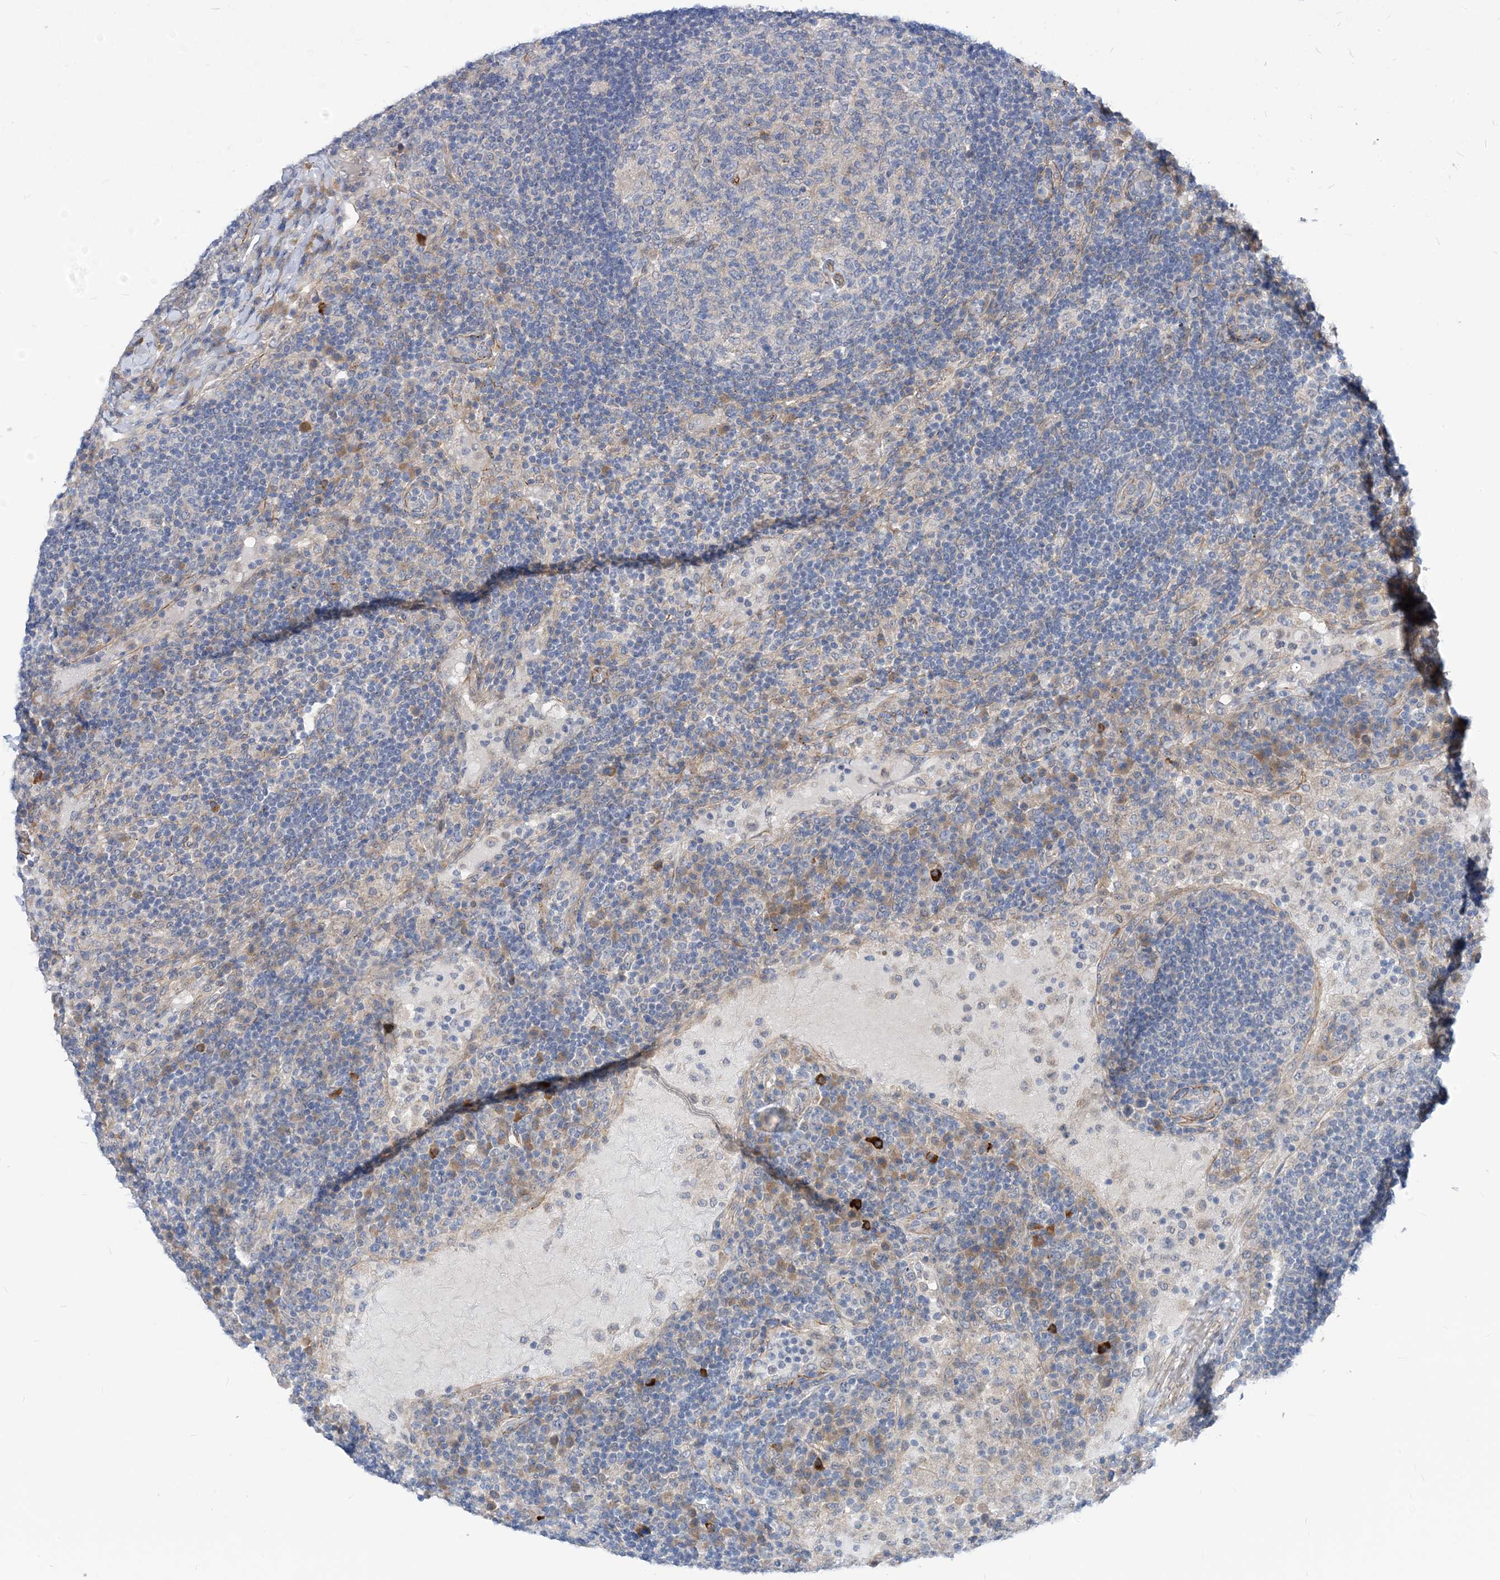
{"staining": {"intensity": "negative", "quantity": "none", "location": "none"}, "tissue": "lymph node", "cell_type": "Germinal center cells", "image_type": "normal", "snomed": [{"axis": "morphology", "description": "Normal tissue, NOS"}, {"axis": "topography", "description": "Lymph node"}], "caption": "This is a micrograph of IHC staining of normal lymph node, which shows no staining in germinal center cells. (DAB (3,3'-diaminobenzidine) immunohistochemistry, high magnification).", "gene": "PLEKHA3", "patient": {"sex": "female", "age": 53}}